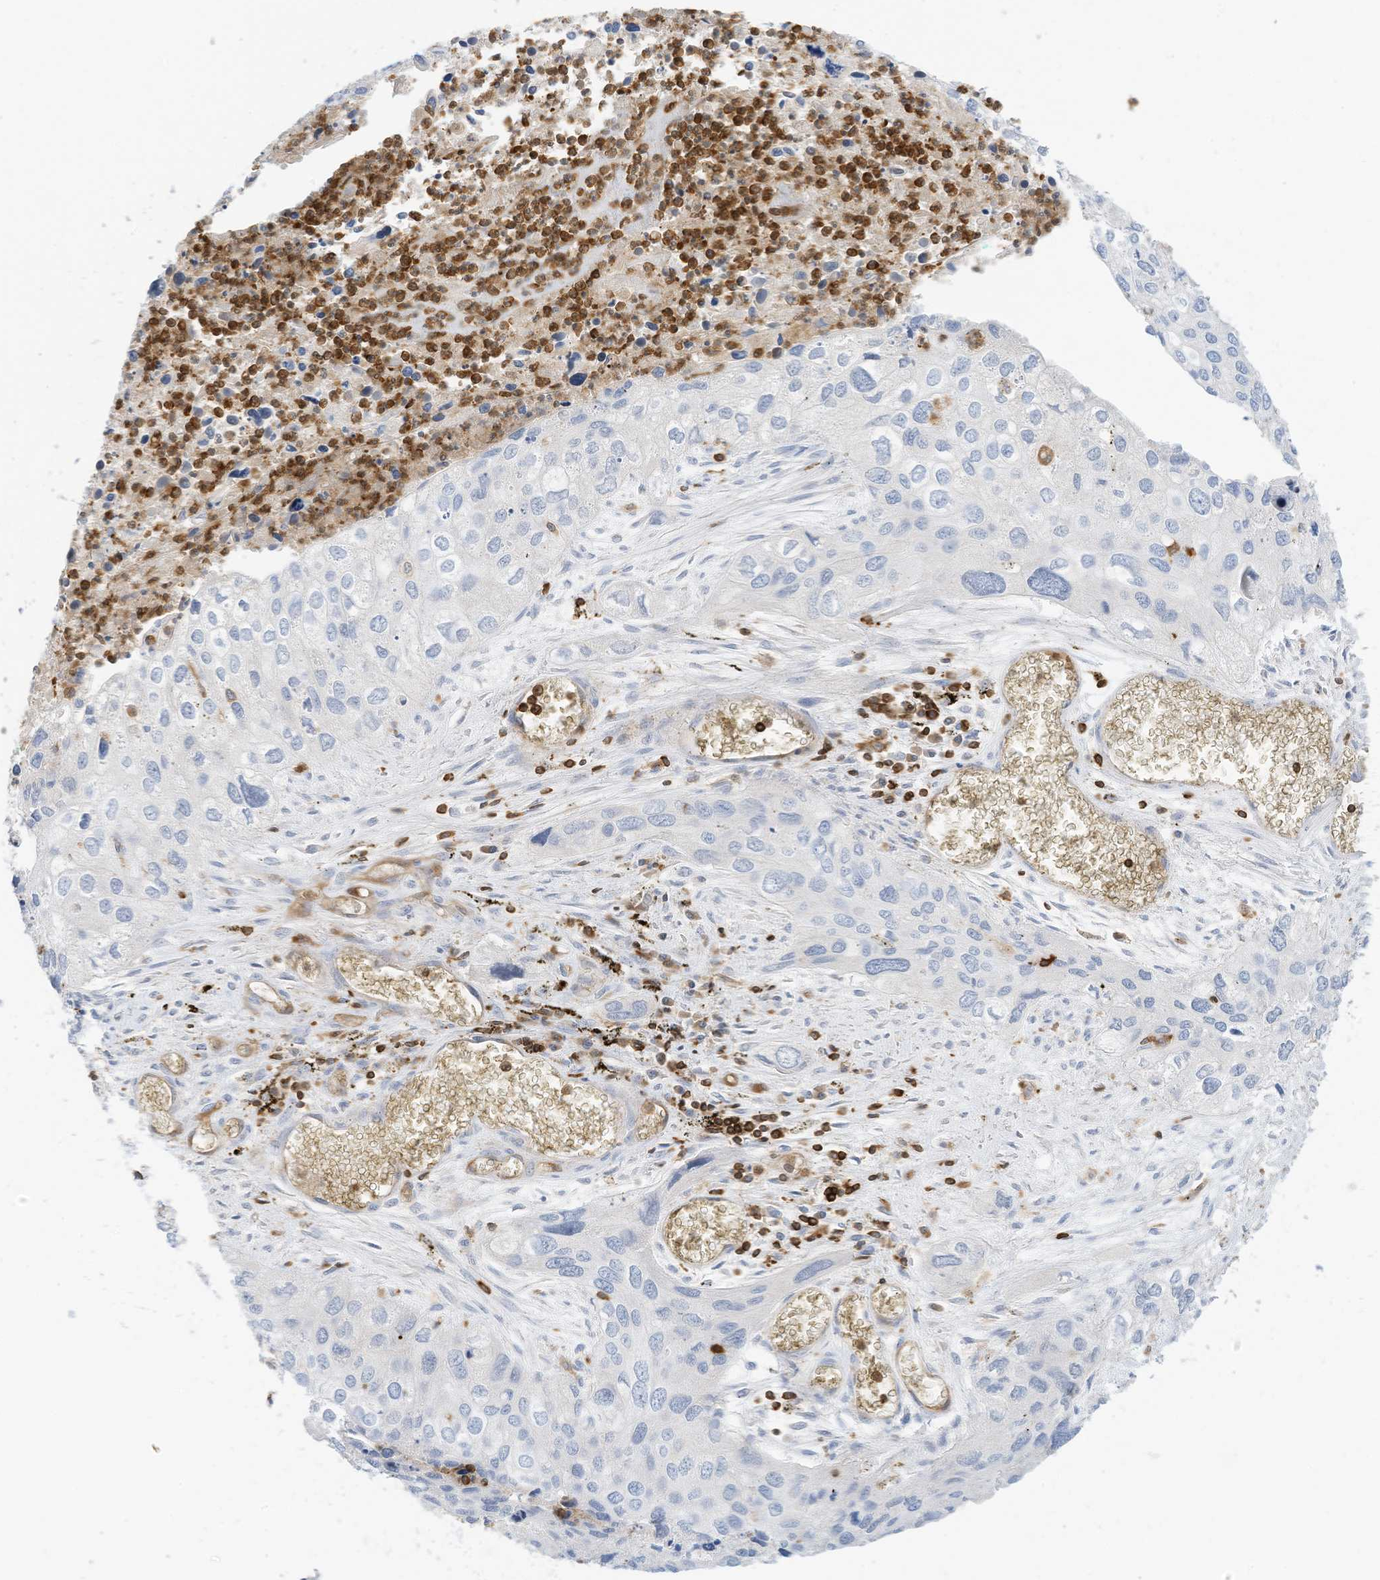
{"staining": {"intensity": "negative", "quantity": "none", "location": "none"}, "tissue": "cervical cancer", "cell_type": "Tumor cells", "image_type": "cancer", "snomed": [{"axis": "morphology", "description": "Squamous cell carcinoma, NOS"}, {"axis": "topography", "description": "Cervix"}], "caption": "High magnification brightfield microscopy of cervical cancer stained with DAB (3,3'-diaminobenzidine) (brown) and counterstained with hematoxylin (blue): tumor cells show no significant positivity. (Stains: DAB immunohistochemistry (IHC) with hematoxylin counter stain, Microscopy: brightfield microscopy at high magnification).", "gene": "ARHGAP25", "patient": {"sex": "female", "age": 55}}